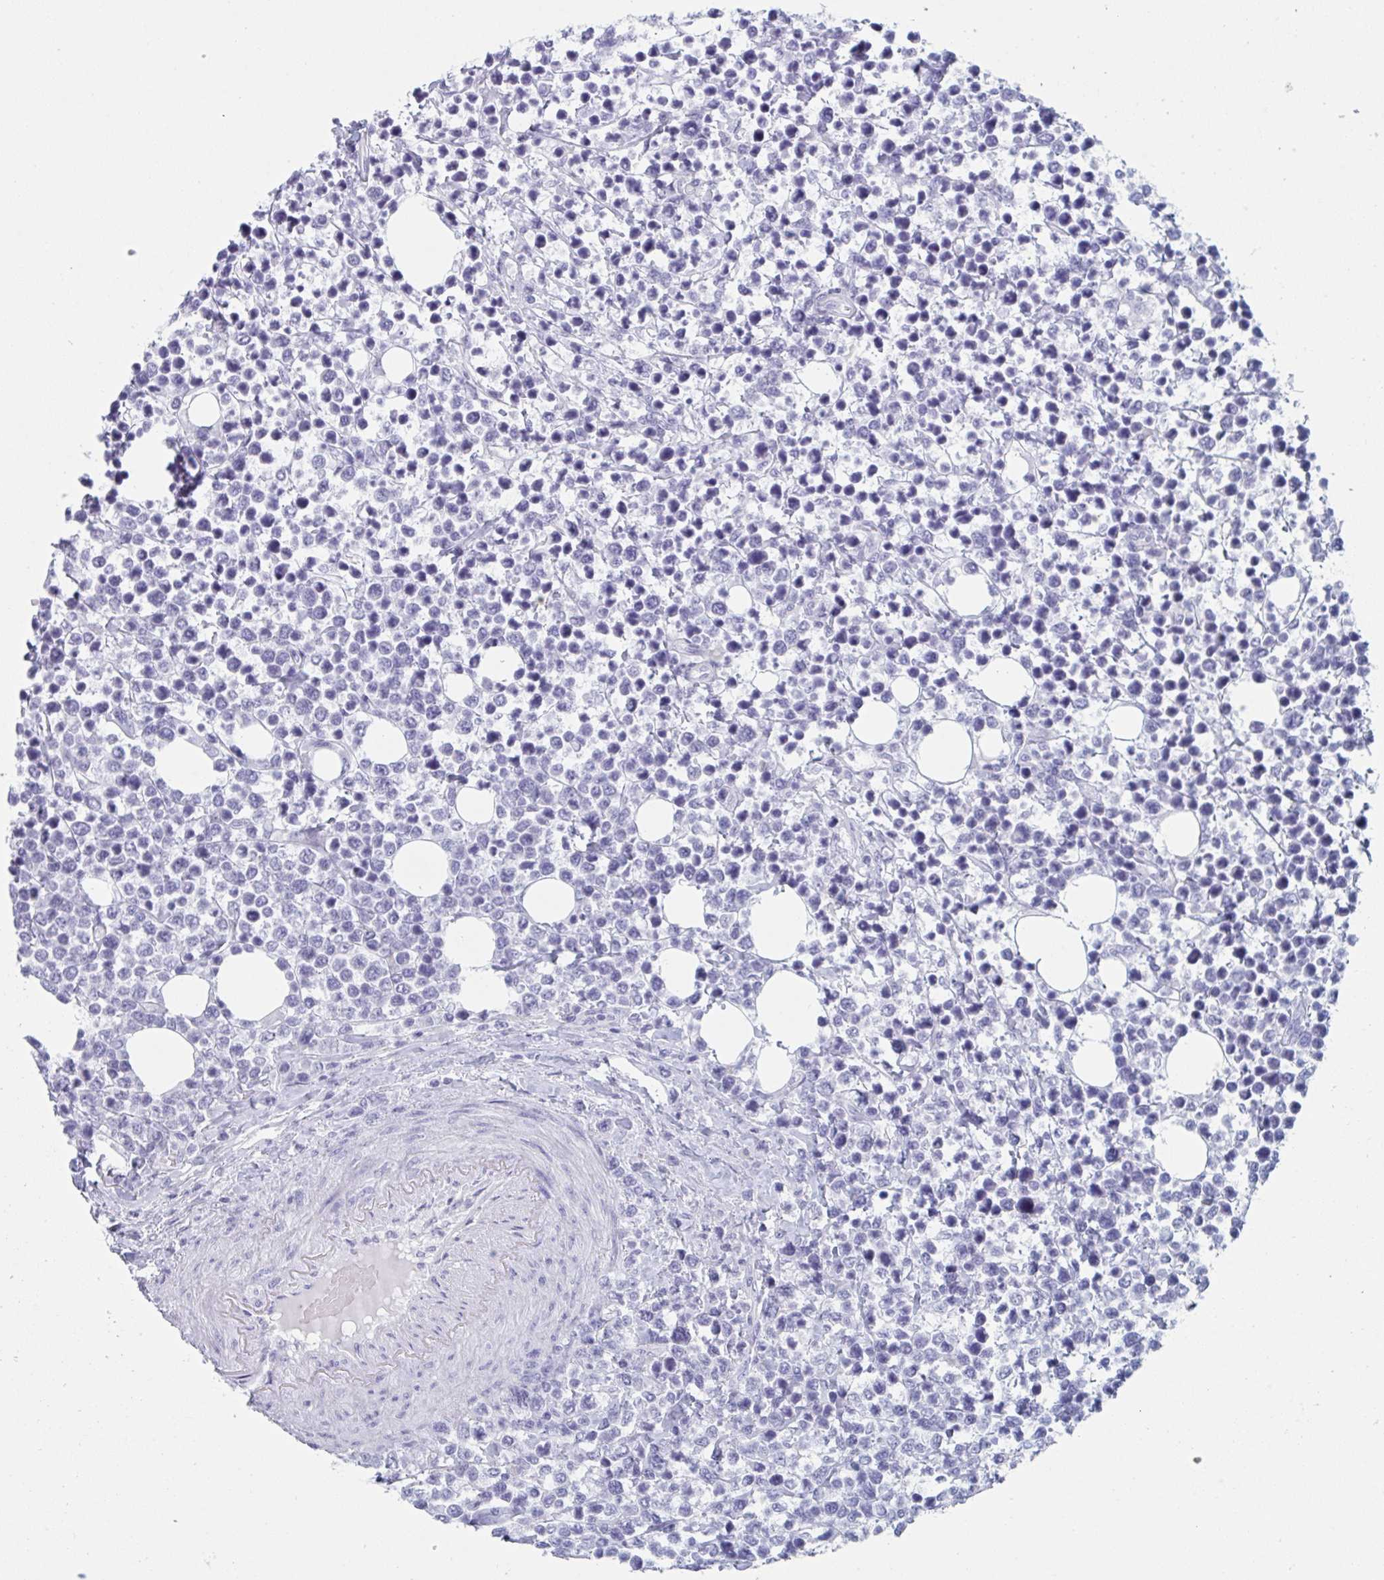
{"staining": {"intensity": "negative", "quantity": "none", "location": "none"}, "tissue": "lymphoma", "cell_type": "Tumor cells", "image_type": "cancer", "snomed": [{"axis": "morphology", "description": "Malignant lymphoma, non-Hodgkin's type, Low grade"}, {"axis": "topography", "description": "Lymph node"}], "caption": "Image shows no significant protein positivity in tumor cells of malignant lymphoma, non-Hodgkin's type (low-grade).", "gene": "HSD11B2", "patient": {"sex": "male", "age": 60}}